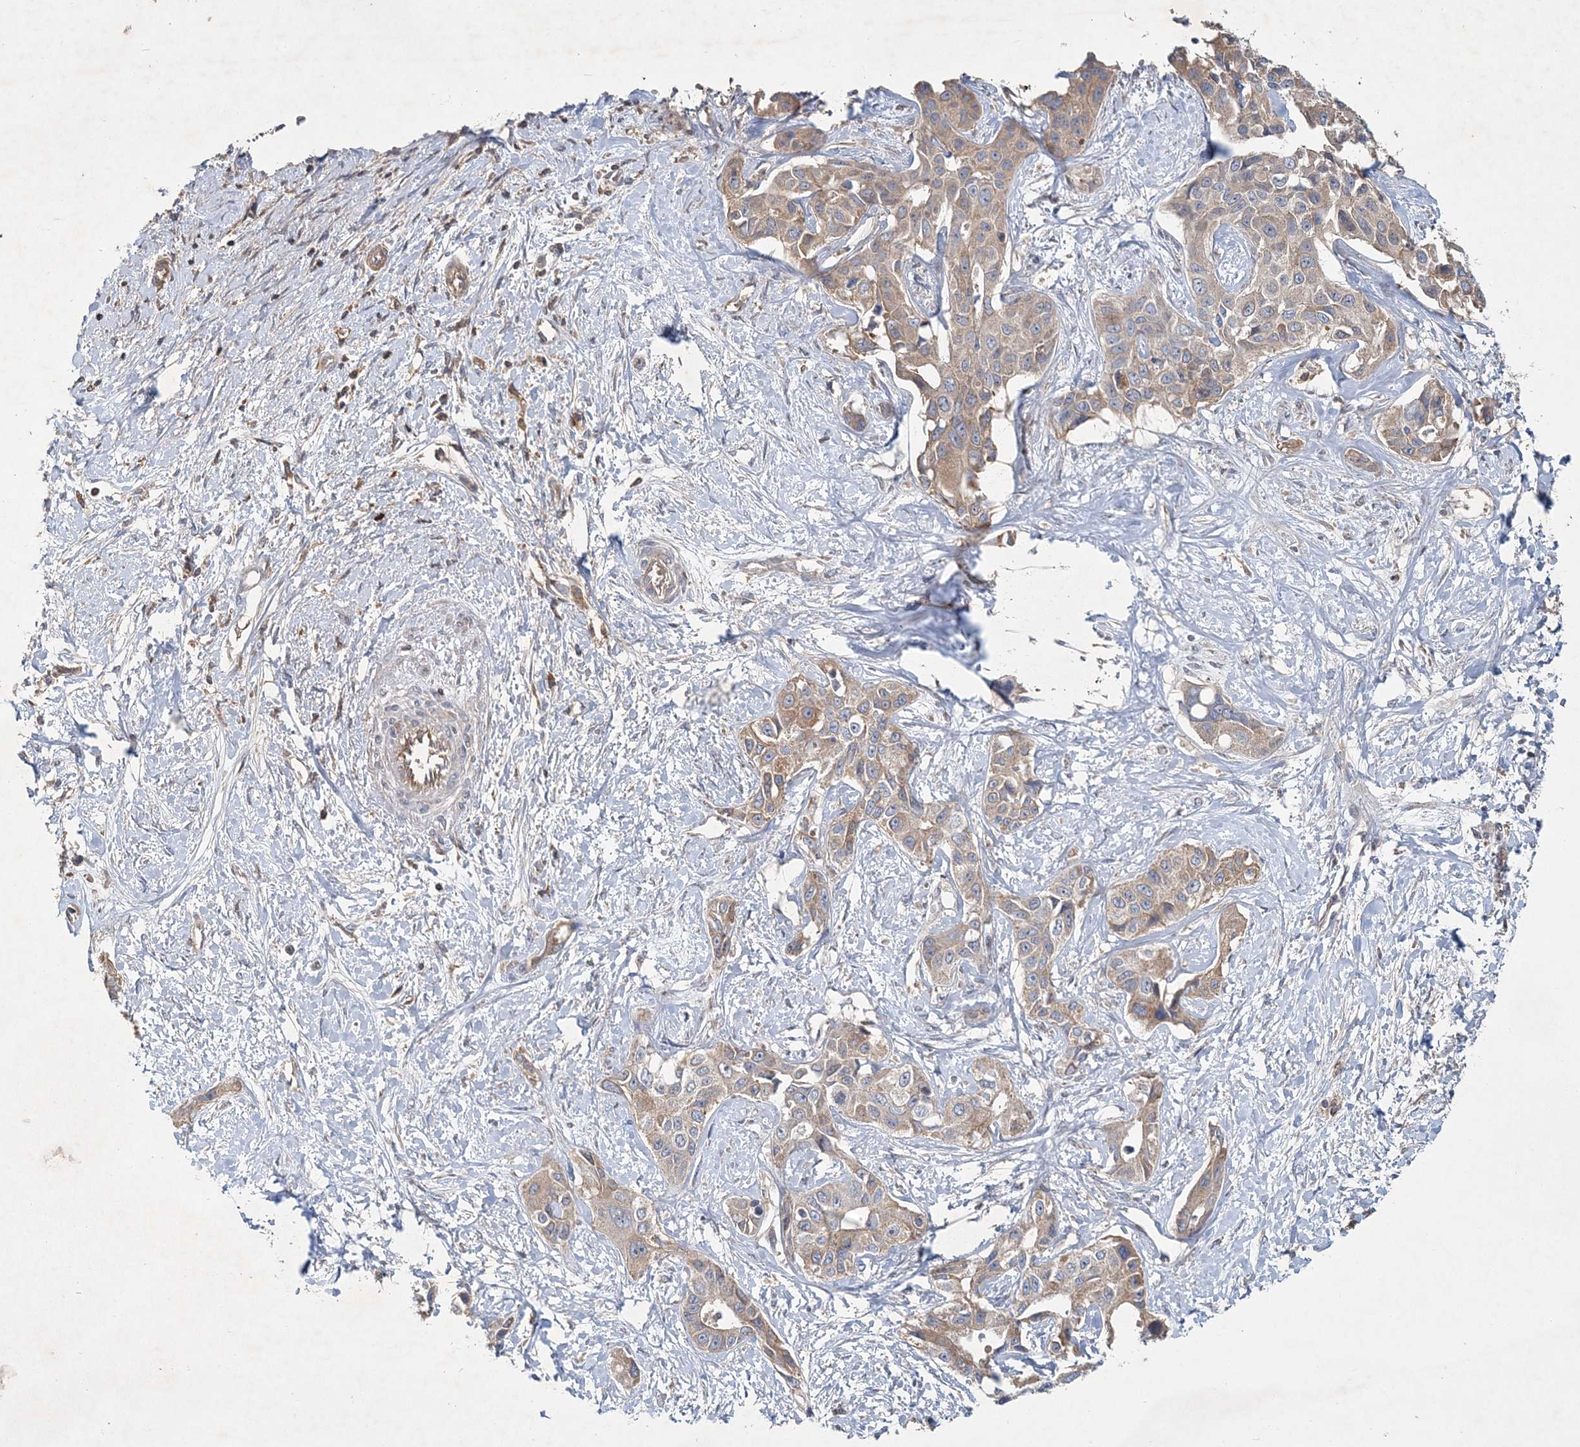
{"staining": {"intensity": "weak", "quantity": ">75%", "location": "cytoplasmic/membranous"}, "tissue": "liver cancer", "cell_type": "Tumor cells", "image_type": "cancer", "snomed": [{"axis": "morphology", "description": "Cholangiocarcinoma"}, {"axis": "topography", "description": "Liver"}], "caption": "Liver cholangiocarcinoma stained with a brown dye exhibits weak cytoplasmic/membranous positive positivity in approximately >75% of tumor cells.", "gene": "RNF25", "patient": {"sex": "male", "age": 59}}